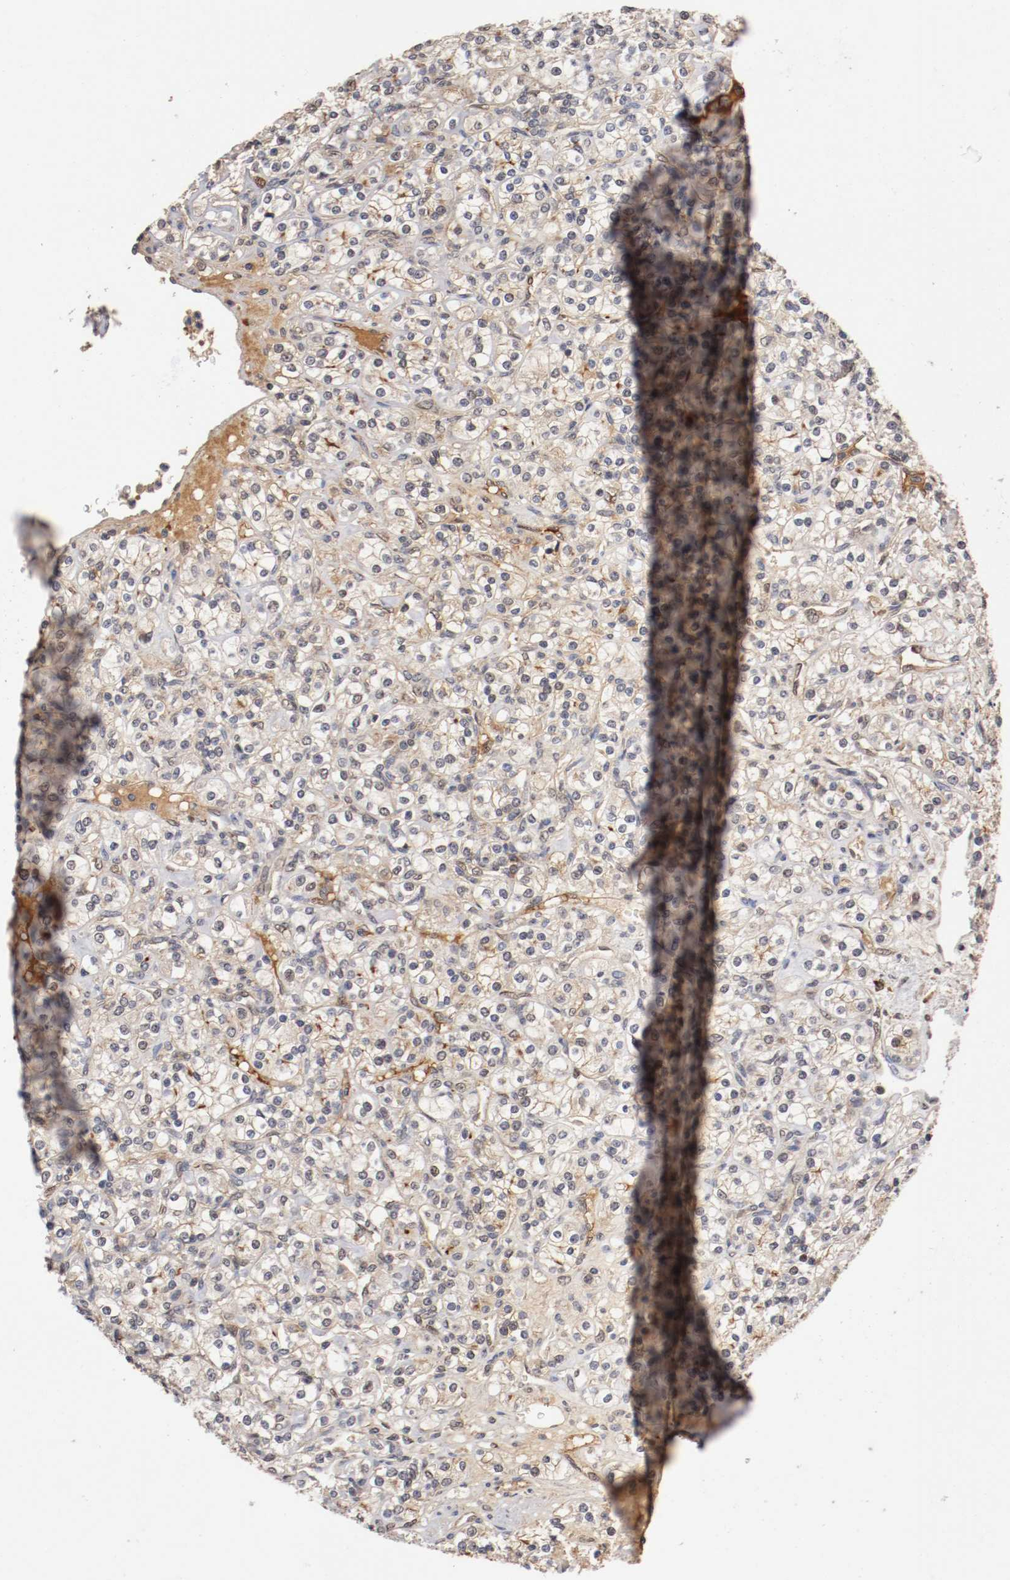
{"staining": {"intensity": "weak", "quantity": ">75%", "location": "cytoplasmic/membranous"}, "tissue": "renal cancer", "cell_type": "Tumor cells", "image_type": "cancer", "snomed": [{"axis": "morphology", "description": "Adenocarcinoma, NOS"}, {"axis": "topography", "description": "Kidney"}], "caption": "Protein expression analysis of renal cancer reveals weak cytoplasmic/membranous positivity in approximately >75% of tumor cells.", "gene": "DNMT3B", "patient": {"sex": "male", "age": 77}}